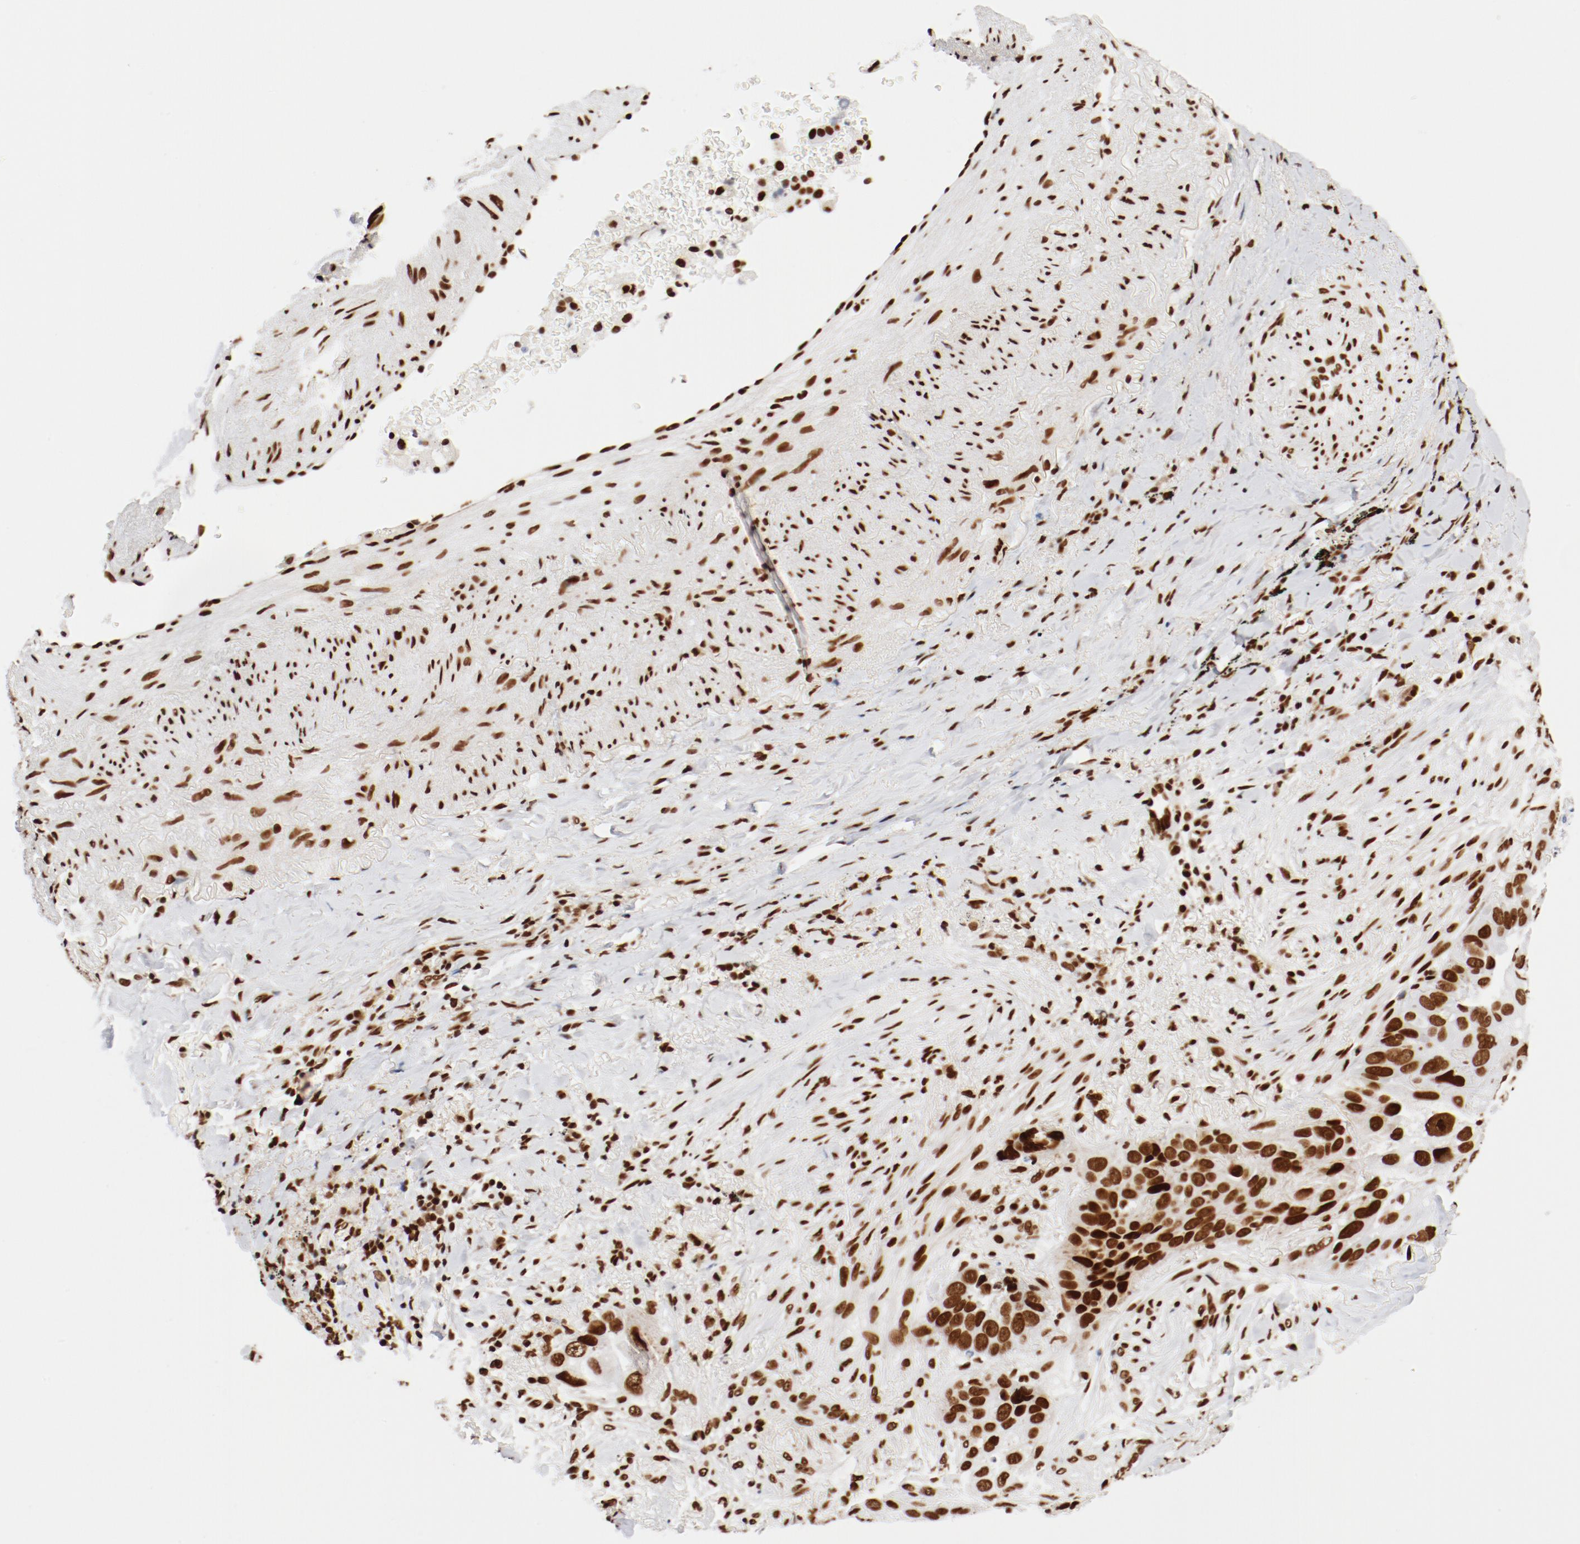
{"staining": {"intensity": "strong", "quantity": ">75%", "location": "nuclear"}, "tissue": "lung cancer", "cell_type": "Tumor cells", "image_type": "cancer", "snomed": [{"axis": "morphology", "description": "Squamous cell carcinoma, NOS"}, {"axis": "topography", "description": "Lung"}], "caption": "Approximately >75% of tumor cells in human lung cancer (squamous cell carcinoma) display strong nuclear protein staining as visualized by brown immunohistochemical staining.", "gene": "CTBP1", "patient": {"sex": "male", "age": 54}}